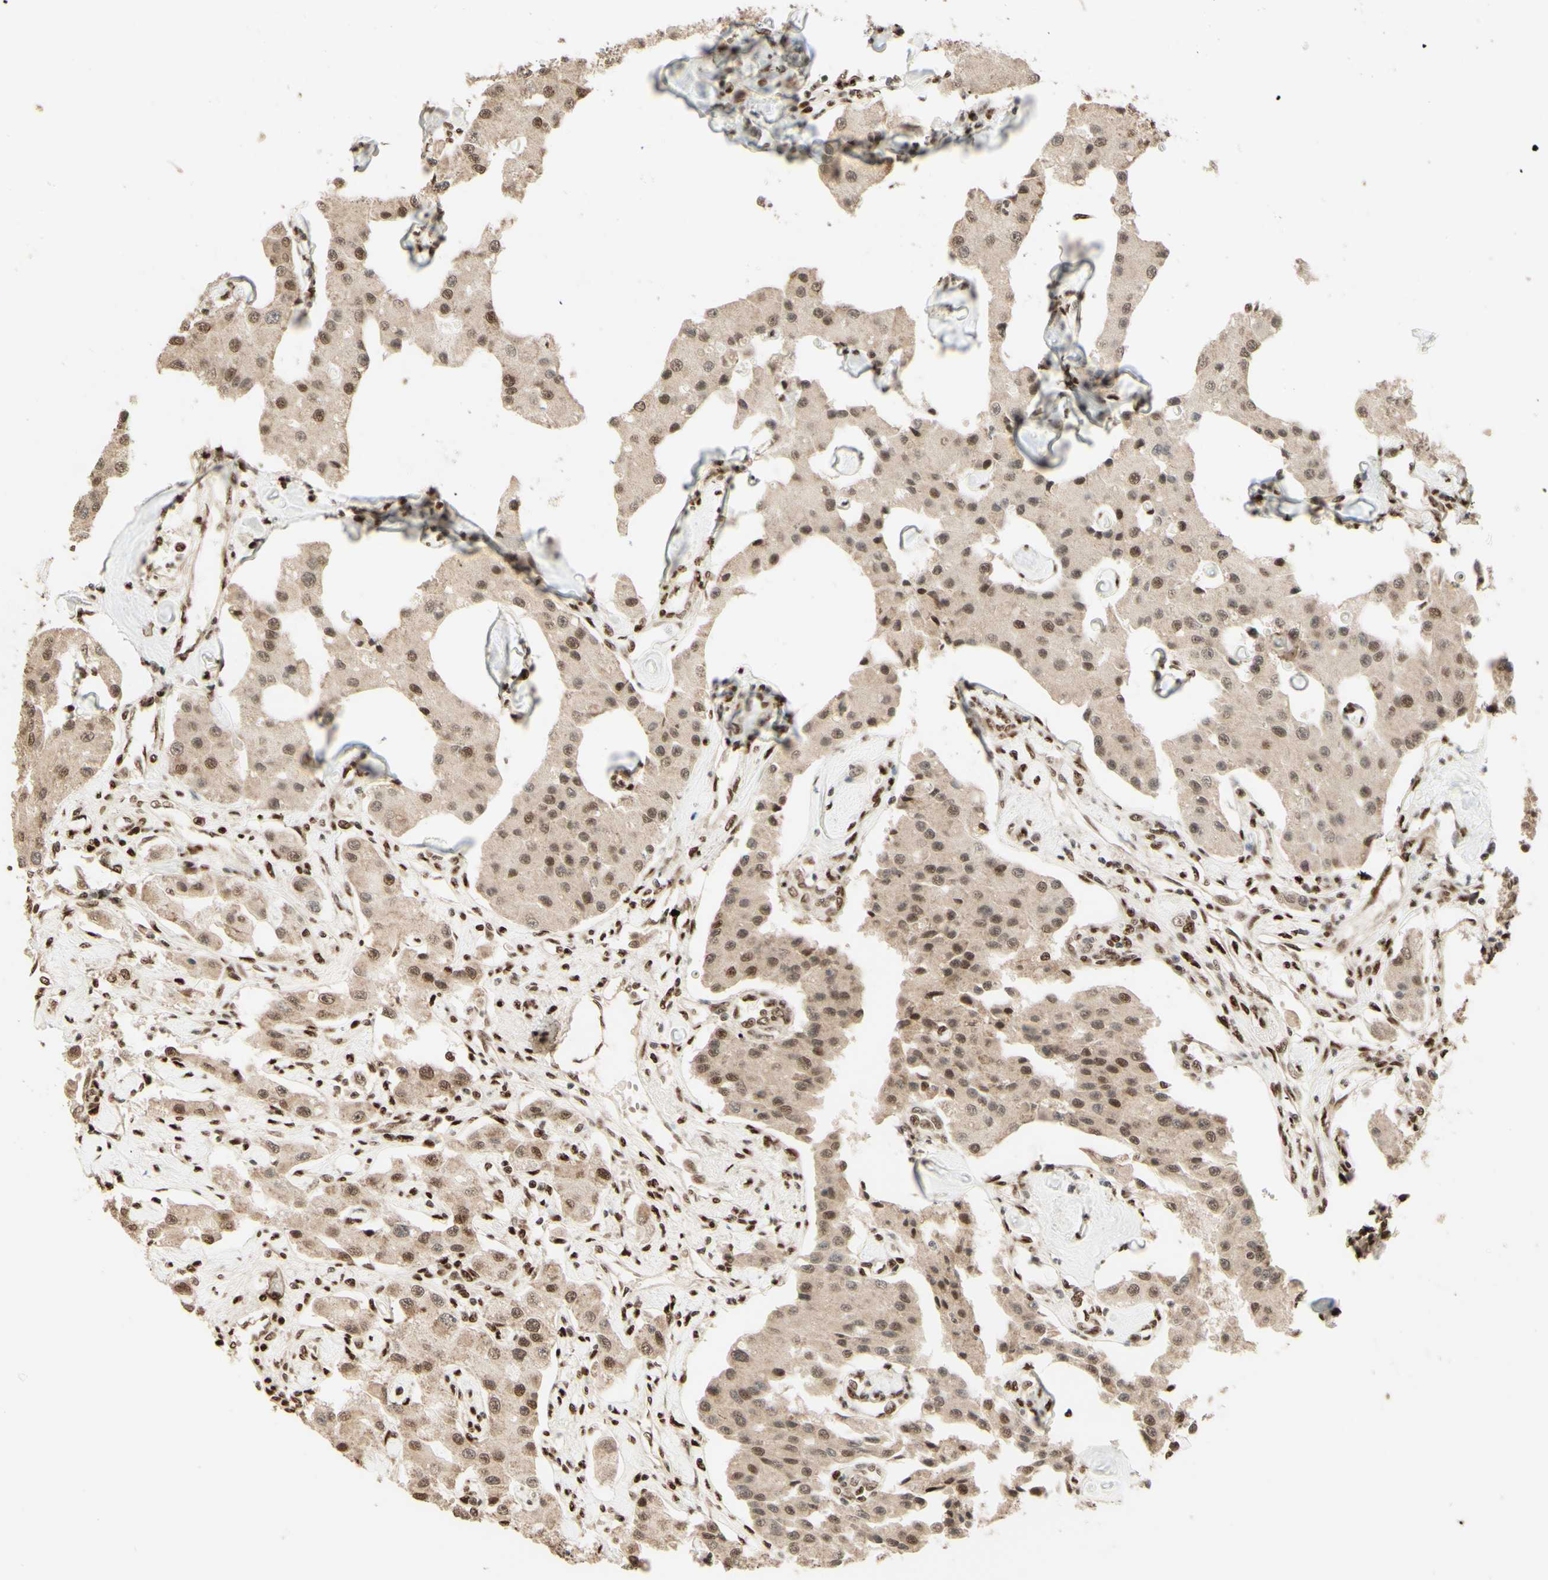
{"staining": {"intensity": "moderate", "quantity": "25%-75%", "location": "cytoplasmic/membranous,nuclear"}, "tissue": "carcinoid", "cell_type": "Tumor cells", "image_type": "cancer", "snomed": [{"axis": "morphology", "description": "Carcinoid, malignant, NOS"}, {"axis": "topography", "description": "Pancreas"}], "caption": "This micrograph demonstrates malignant carcinoid stained with immunohistochemistry (IHC) to label a protein in brown. The cytoplasmic/membranous and nuclear of tumor cells show moderate positivity for the protein. Nuclei are counter-stained blue.", "gene": "NR3C1", "patient": {"sex": "male", "age": 41}}